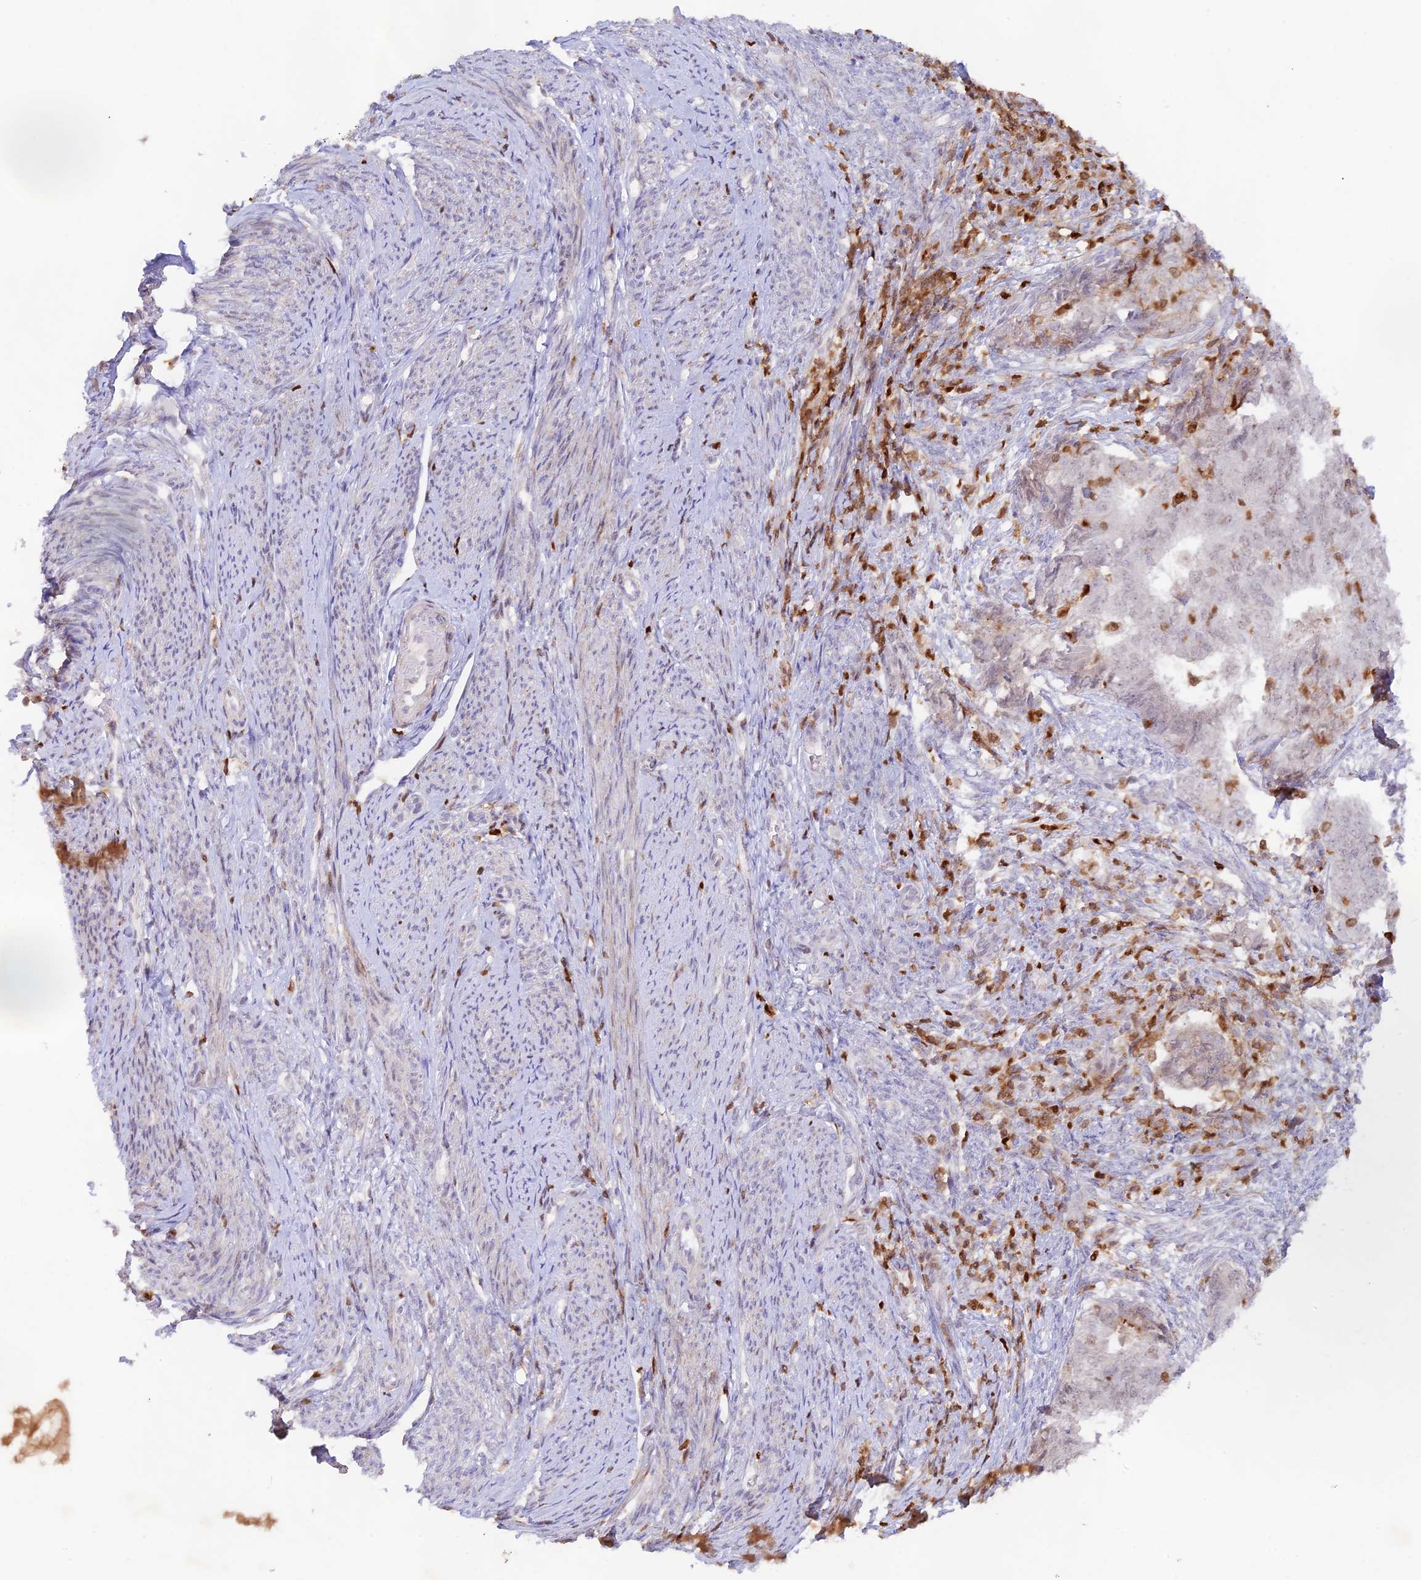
{"staining": {"intensity": "weak", "quantity": "<25%", "location": "nuclear"}, "tissue": "endometrial cancer", "cell_type": "Tumor cells", "image_type": "cancer", "snomed": [{"axis": "morphology", "description": "Adenocarcinoma, NOS"}, {"axis": "topography", "description": "Endometrium"}], "caption": "High magnification brightfield microscopy of adenocarcinoma (endometrial) stained with DAB (brown) and counterstained with hematoxylin (blue): tumor cells show no significant expression.", "gene": "DENND1C", "patient": {"sex": "female", "age": 62}}